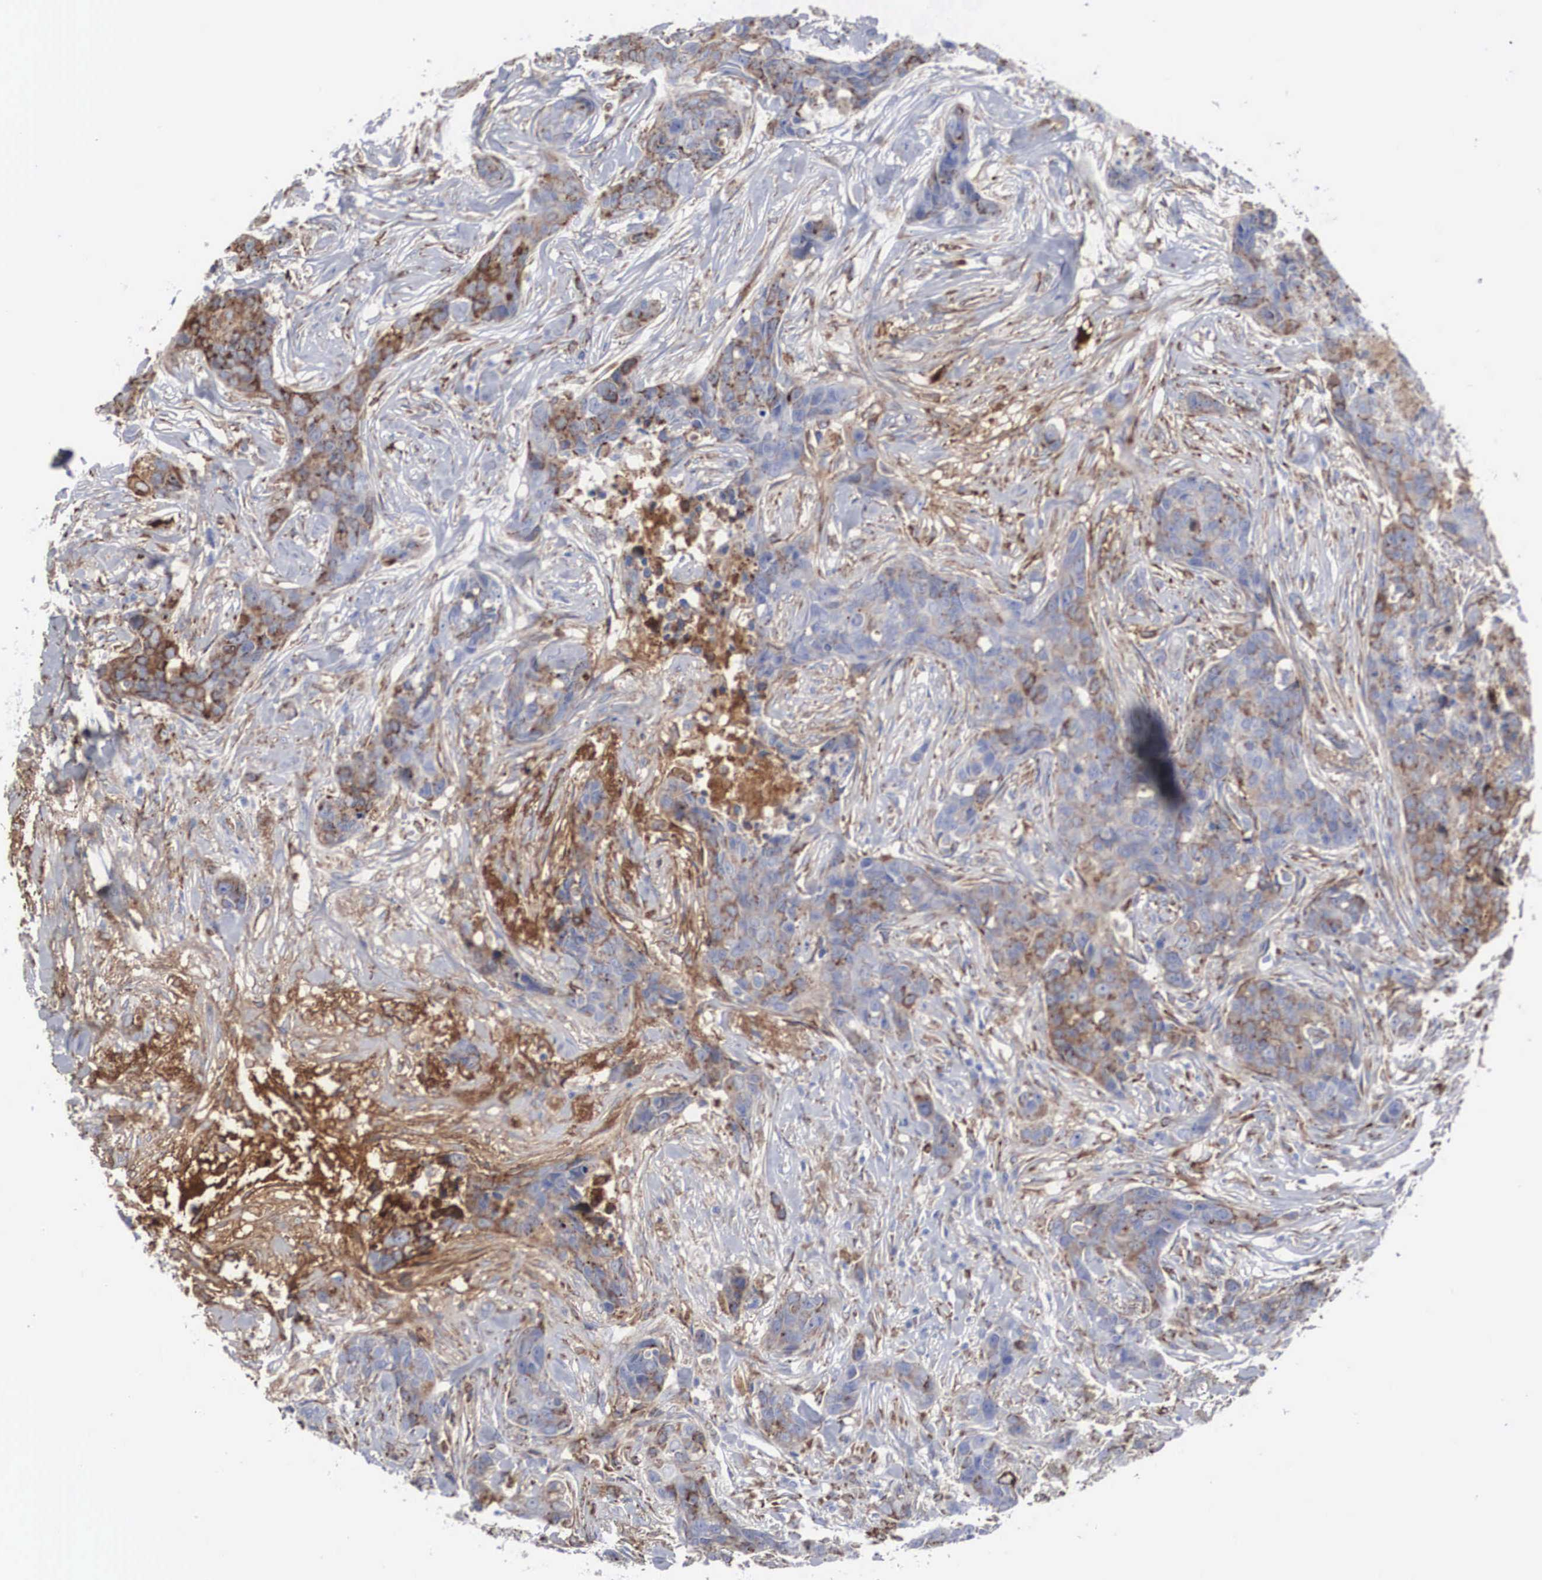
{"staining": {"intensity": "weak", "quantity": "25%-75%", "location": "cytoplasmic/membranous"}, "tissue": "breast cancer", "cell_type": "Tumor cells", "image_type": "cancer", "snomed": [{"axis": "morphology", "description": "Duct carcinoma"}, {"axis": "topography", "description": "Breast"}], "caption": "IHC histopathology image of human infiltrating ductal carcinoma (breast) stained for a protein (brown), which displays low levels of weak cytoplasmic/membranous expression in approximately 25%-75% of tumor cells.", "gene": "LGALS3BP", "patient": {"sex": "female", "age": 91}}